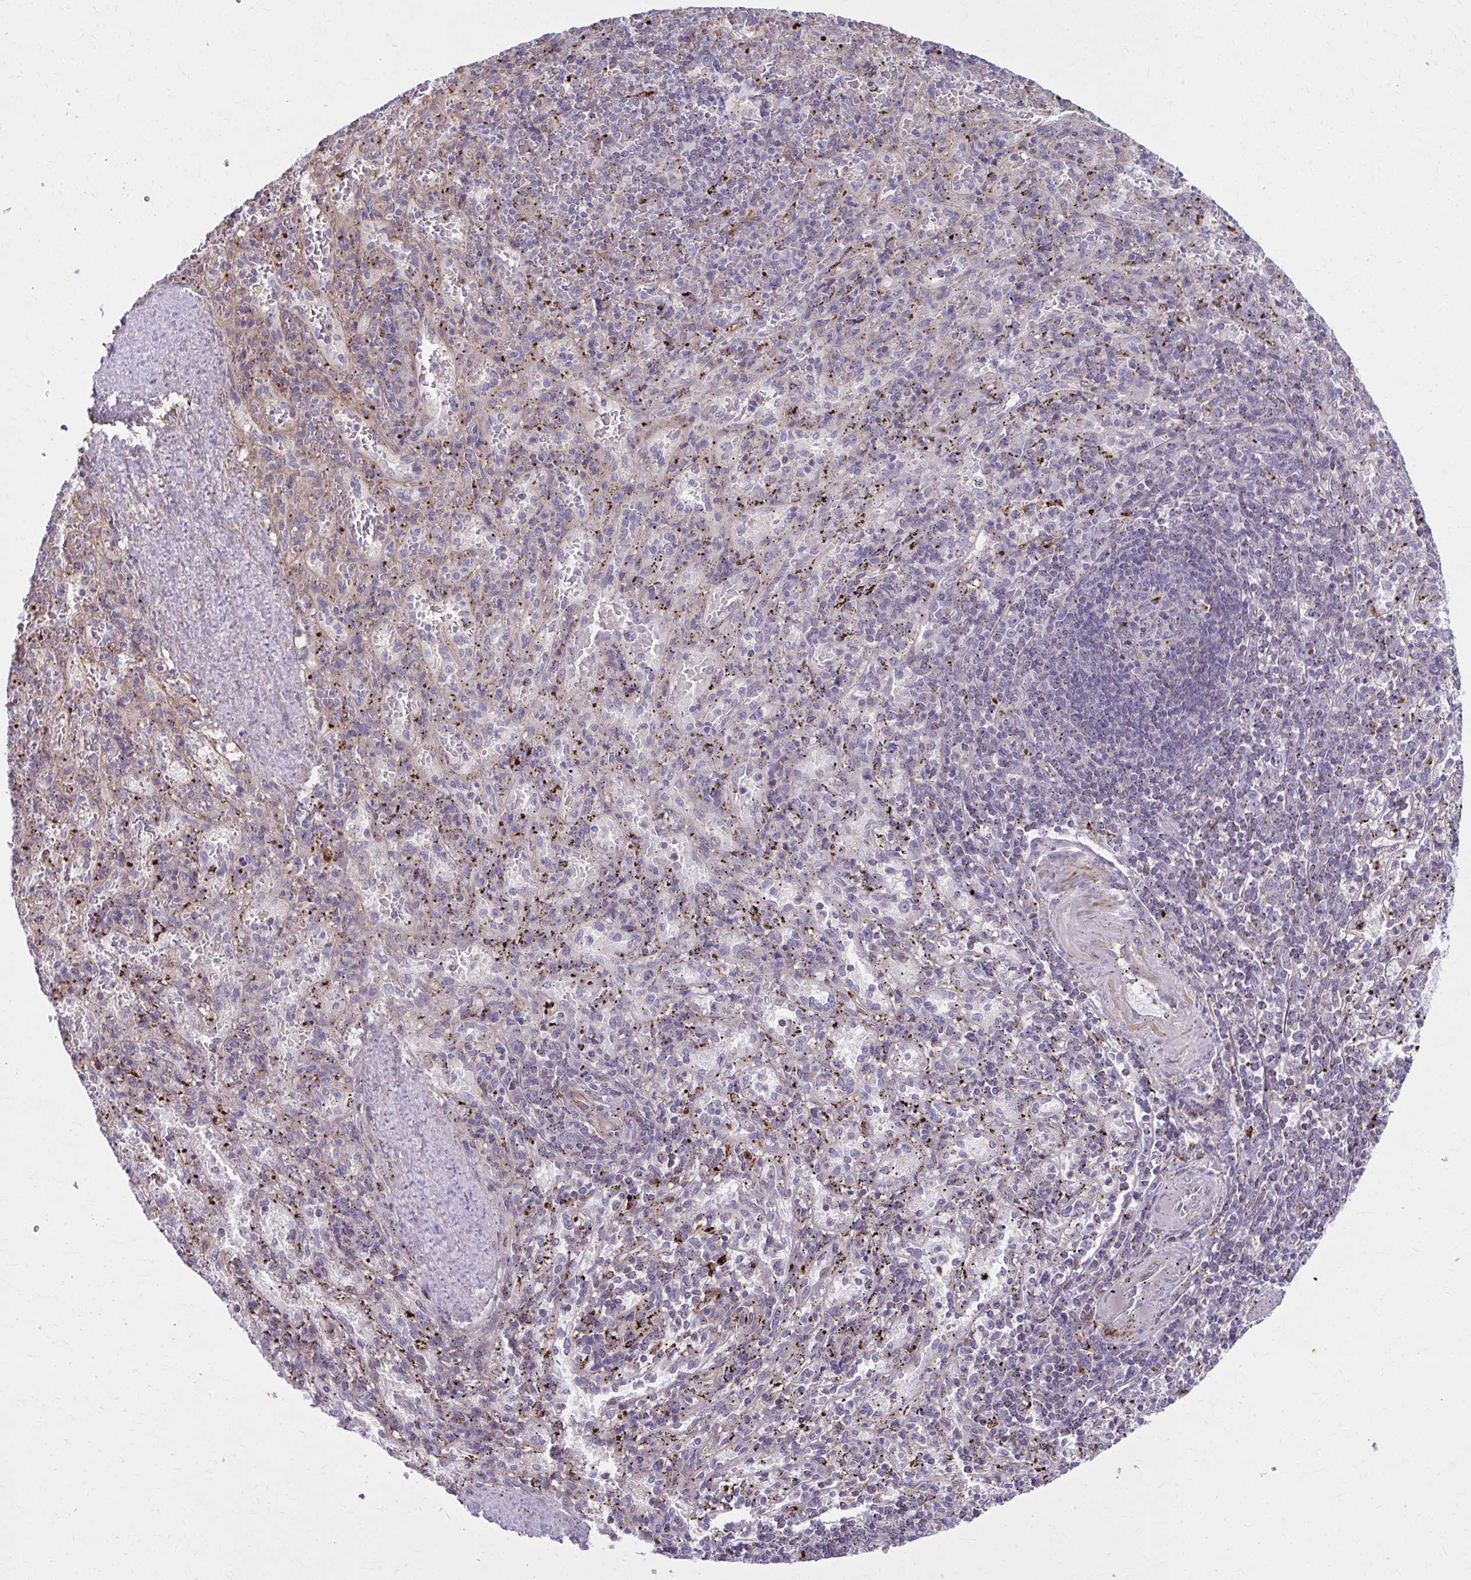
{"staining": {"intensity": "negative", "quantity": "none", "location": "none"}, "tissue": "spleen", "cell_type": "Cells in red pulp", "image_type": "normal", "snomed": [{"axis": "morphology", "description": "Normal tissue, NOS"}, {"axis": "topography", "description": "Spleen"}], "caption": "DAB immunohistochemical staining of benign spleen exhibits no significant expression in cells in red pulp.", "gene": "LRRC4B", "patient": {"sex": "male", "age": 57}}